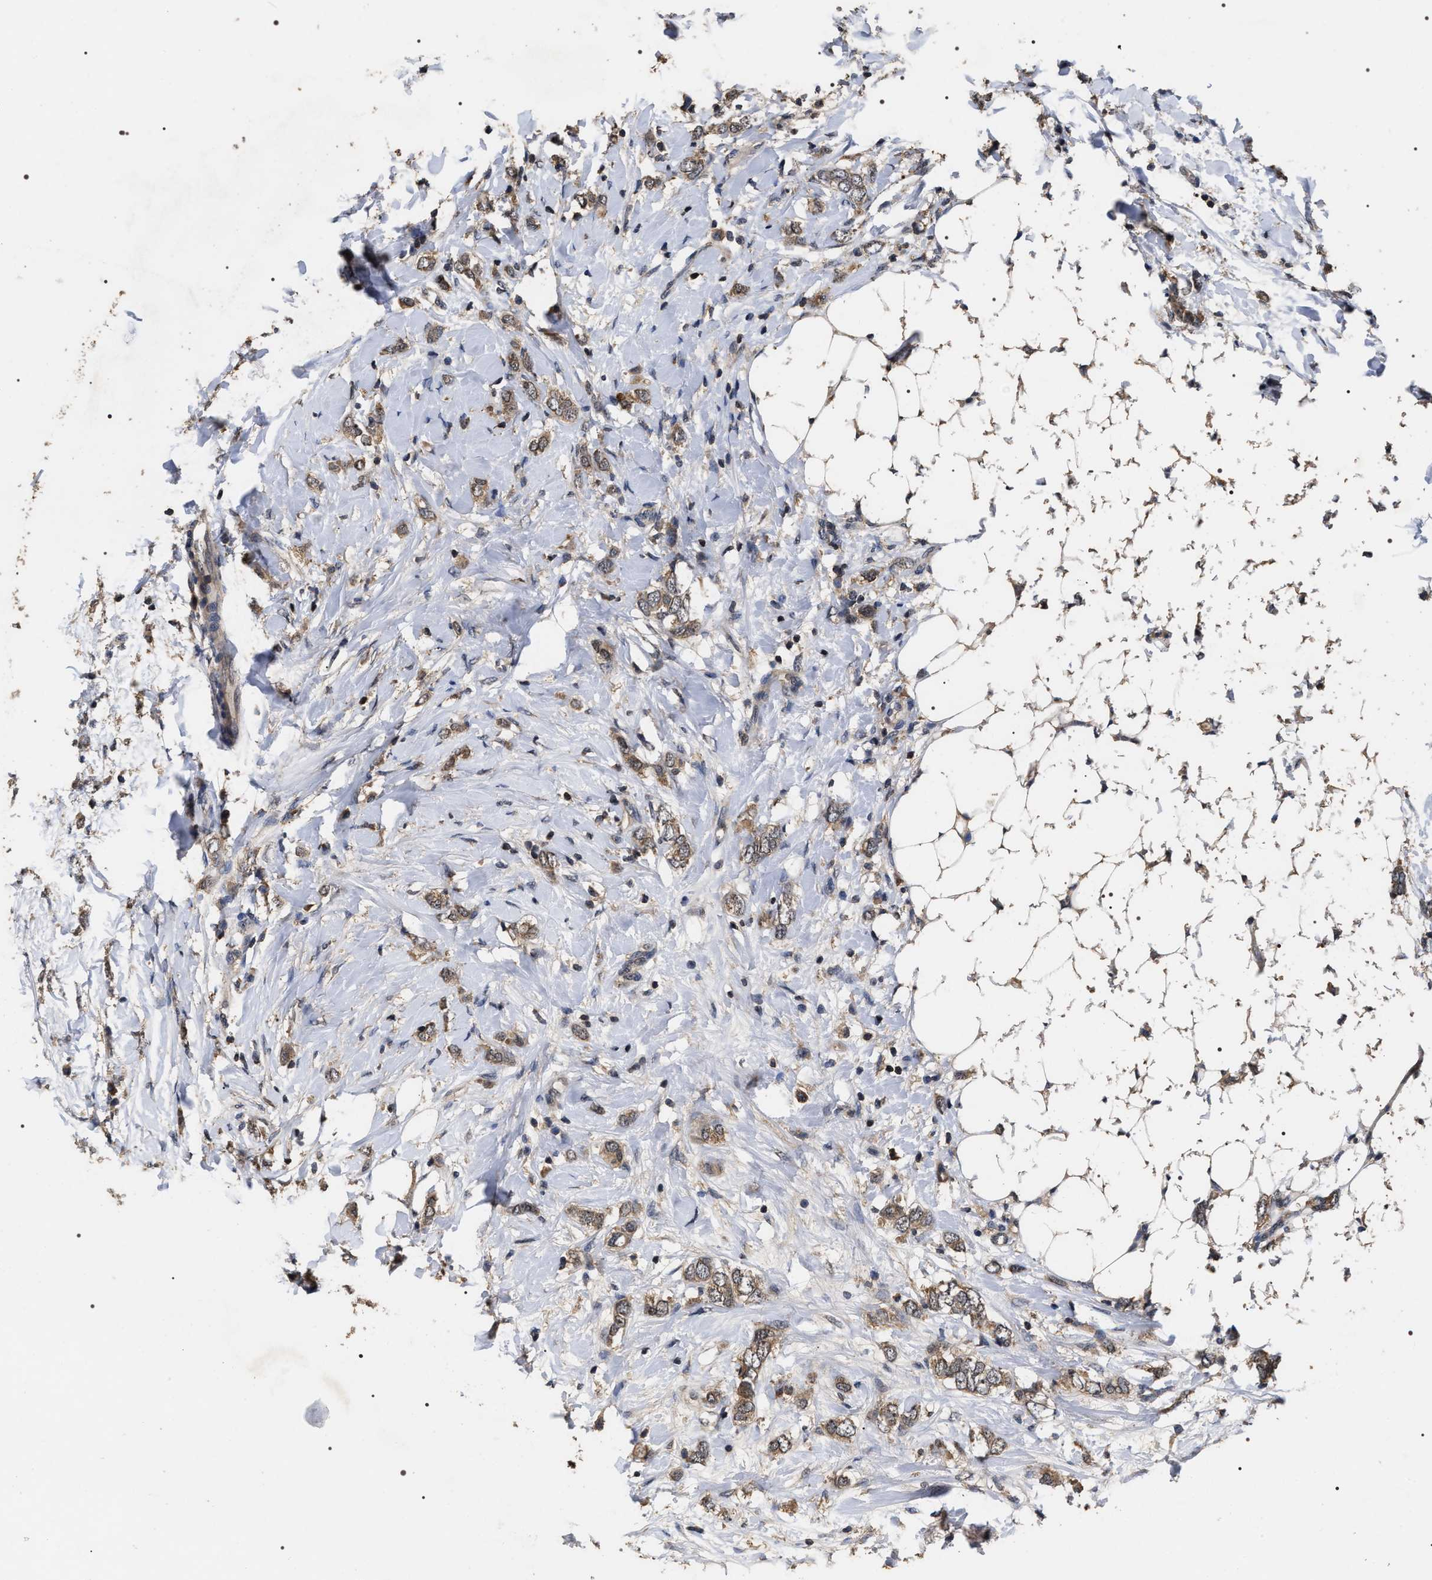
{"staining": {"intensity": "weak", "quantity": ">75%", "location": "cytoplasmic/membranous"}, "tissue": "breast cancer", "cell_type": "Tumor cells", "image_type": "cancer", "snomed": [{"axis": "morphology", "description": "Normal tissue, NOS"}, {"axis": "morphology", "description": "Lobular carcinoma"}, {"axis": "topography", "description": "Breast"}], "caption": "Human breast cancer (lobular carcinoma) stained for a protein (brown) demonstrates weak cytoplasmic/membranous positive expression in approximately >75% of tumor cells.", "gene": "UPF3A", "patient": {"sex": "female", "age": 47}}